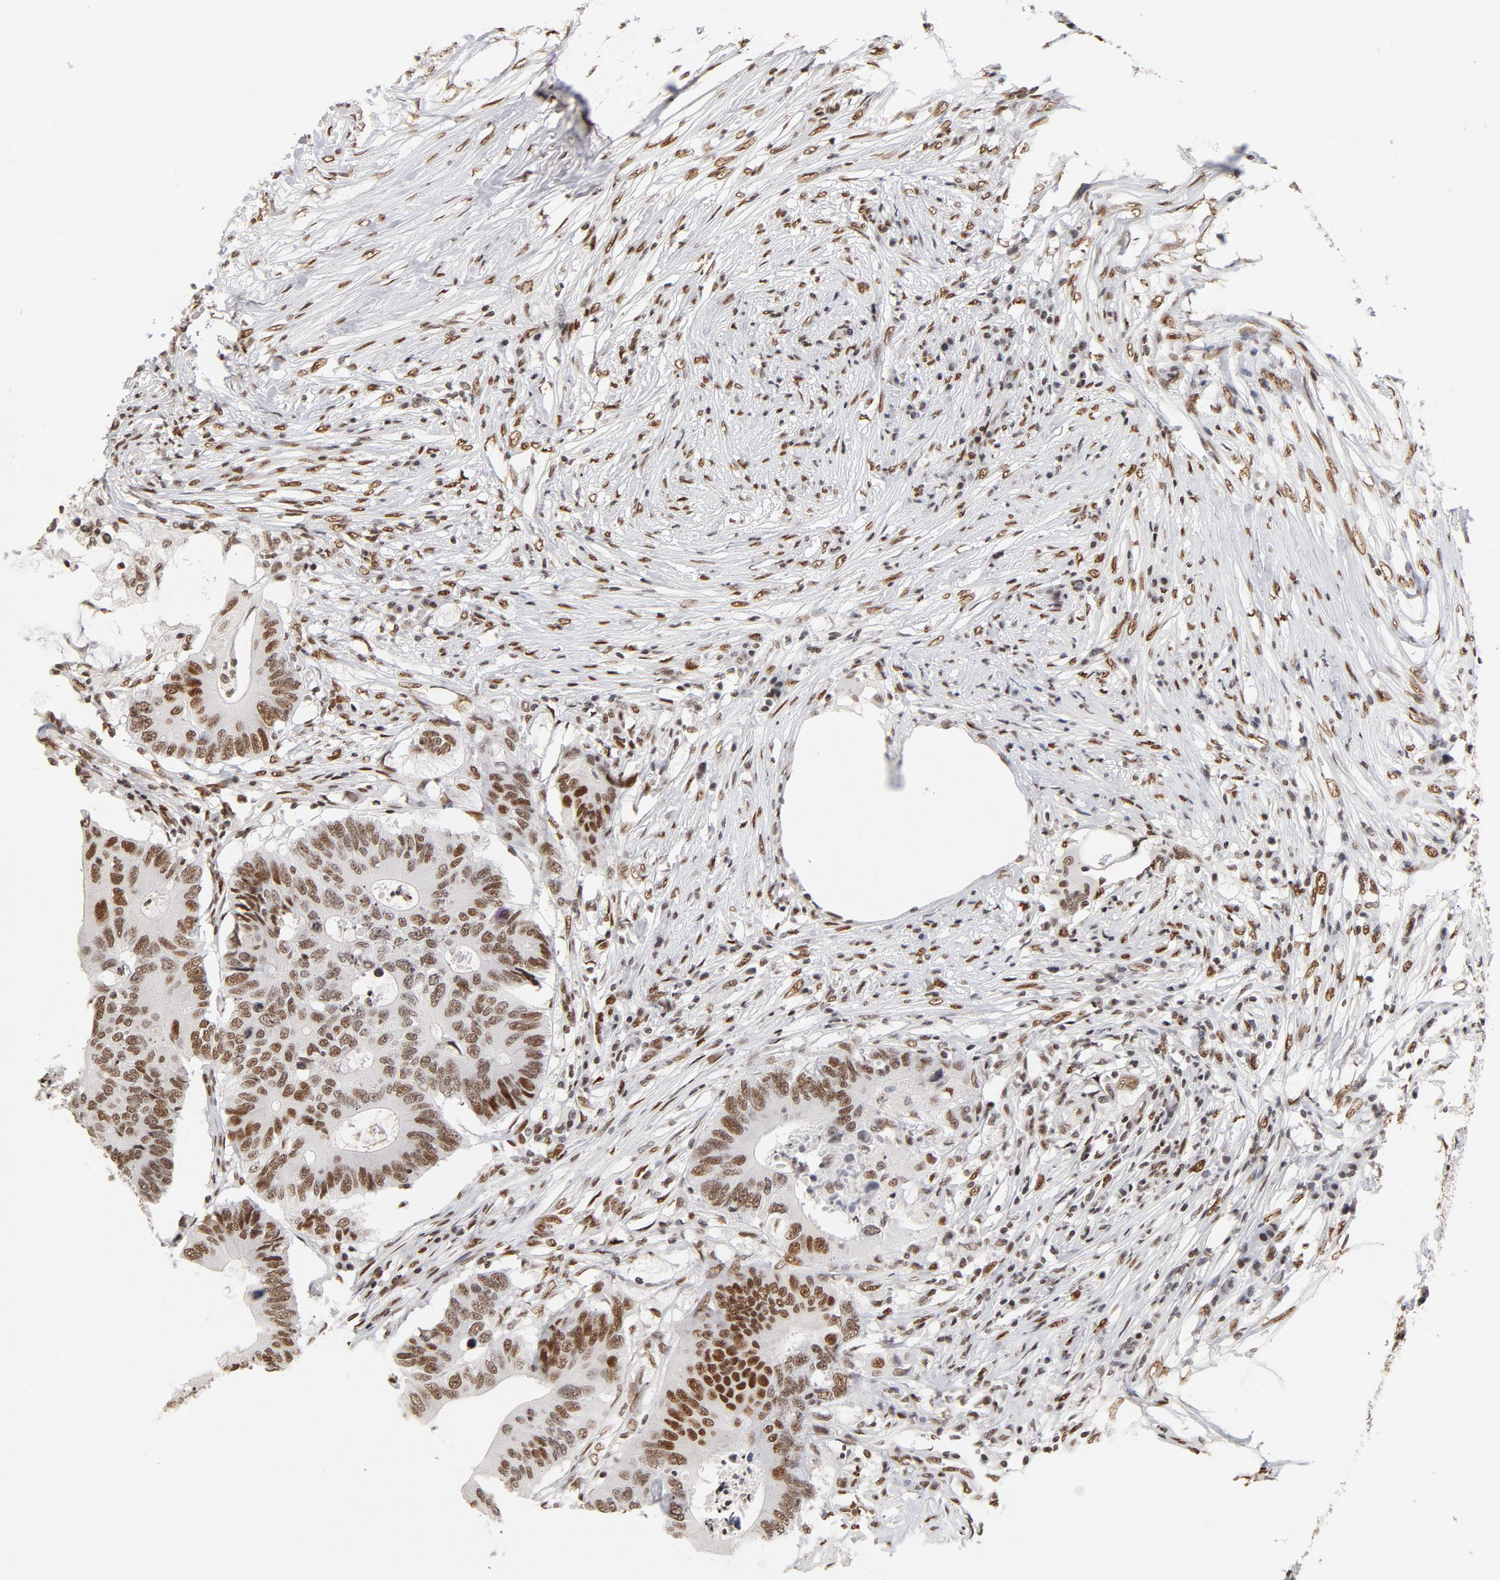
{"staining": {"intensity": "moderate", "quantity": ">75%", "location": "nuclear"}, "tissue": "colorectal cancer", "cell_type": "Tumor cells", "image_type": "cancer", "snomed": [{"axis": "morphology", "description": "Adenocarcinoma, NOS"}, {"axis": "topography", "description": "Colon"}], "caption": "This is an image of immunohistochemistry (IHC) staining of adenocarcinoma (colorectal), which shows moderate expression in the nuclear of tumor cells.", "gene": "TP53BP1", "patient": {"sex": "male", "age": 71}}